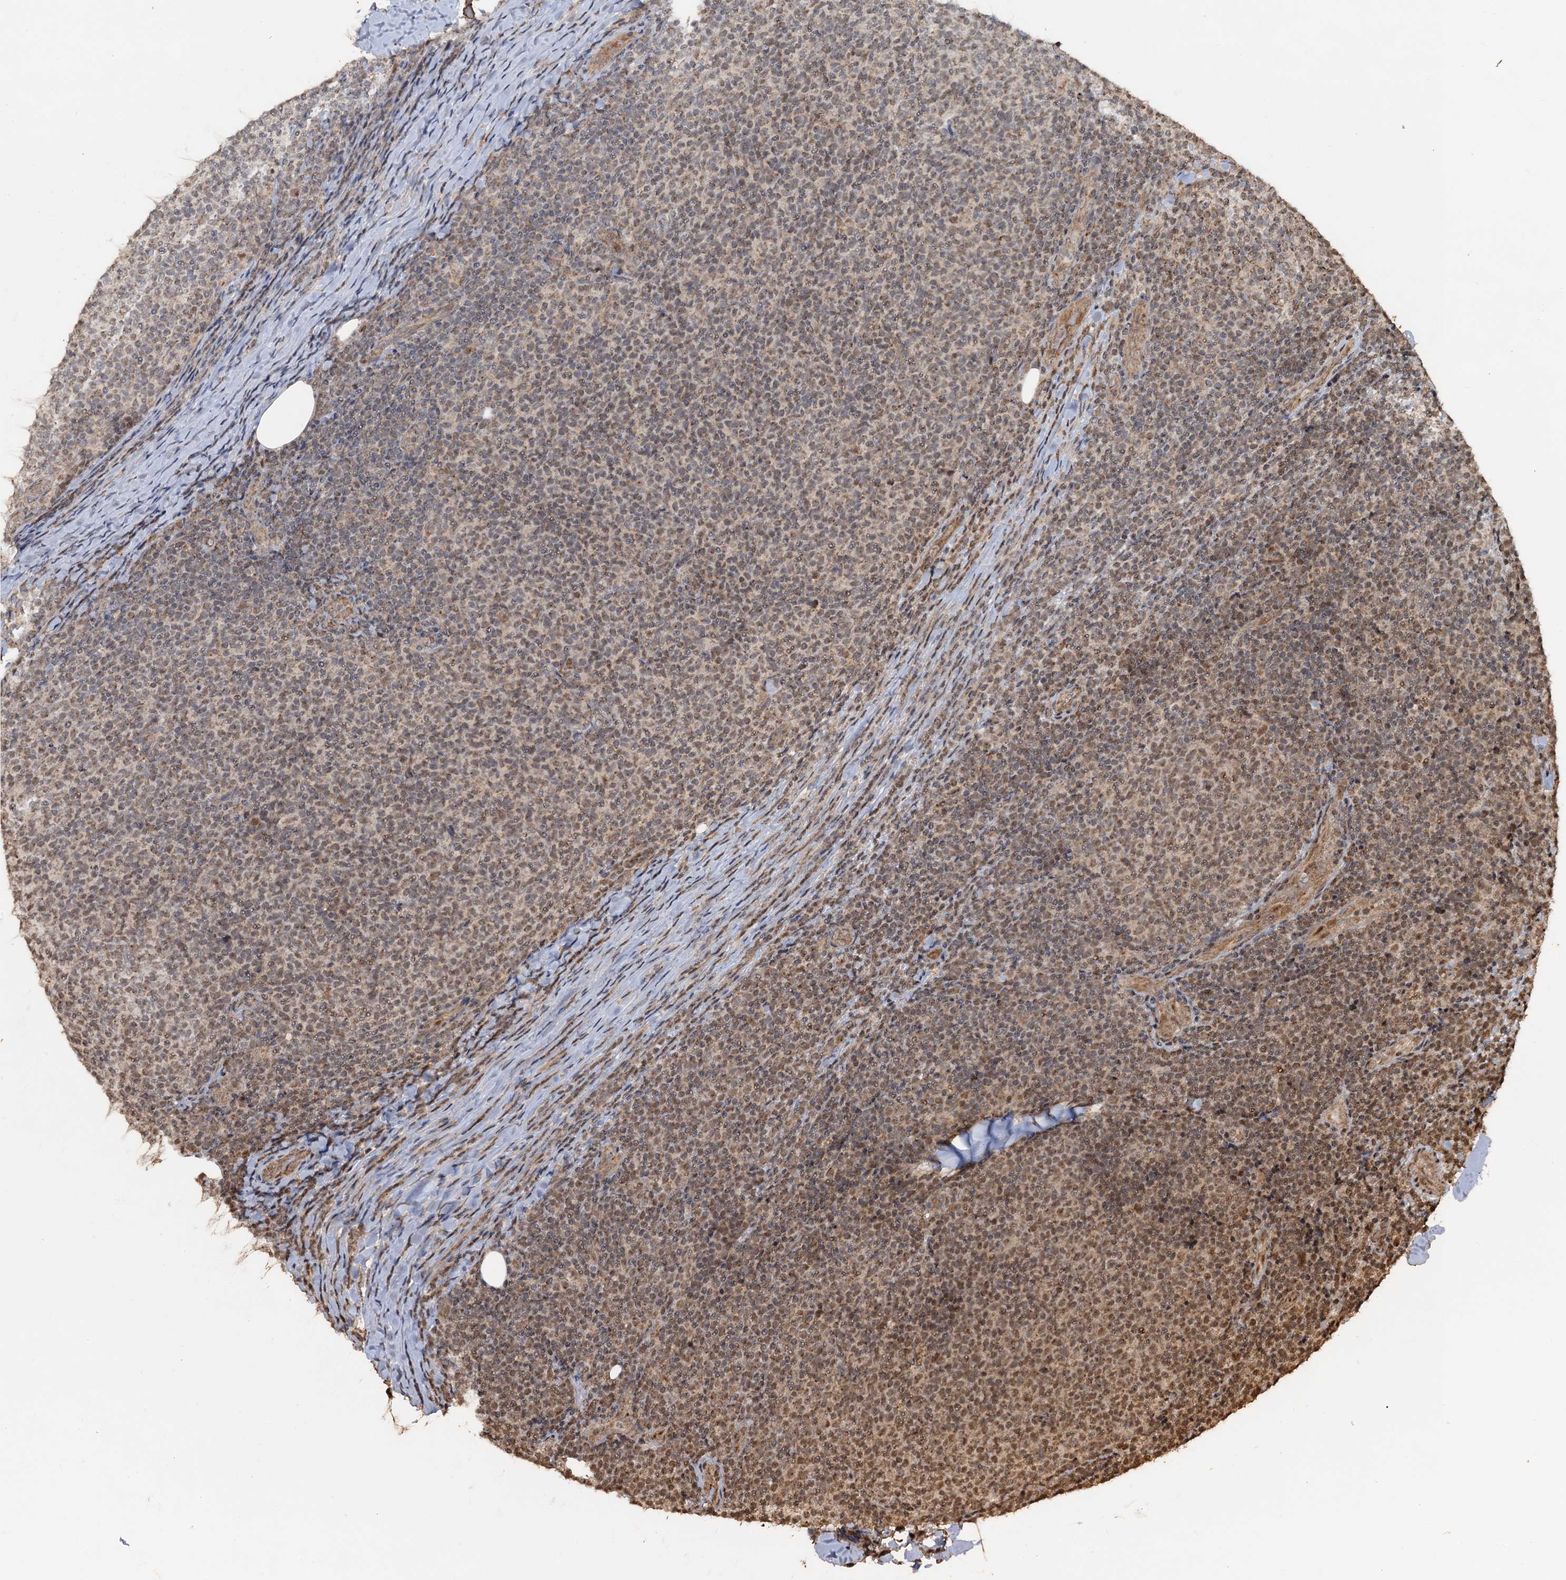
{"staining": {"intensity": "moderate", "quantity": "25%-75%", "location": "nuclear"}, "tissue": "lymphoma", "cell_type": "Tumor cells", "image_type": "cancer", "snomed": [{"axis": "morphology", "description": "Malignant lymphoma, non-Hodgkin's type, Low grade"}, {"axis": "topography", "description": "Lymph node"}], "caption": "Immunohistochemical staining of low-grade malignant lymphoma, non-Hodgkin's type exhibits moderate nuclear protein positivity in approximately 25%-75% of tumor cells.", "gene": "REP15", "patient": {"sex": "male", "age": 66}}